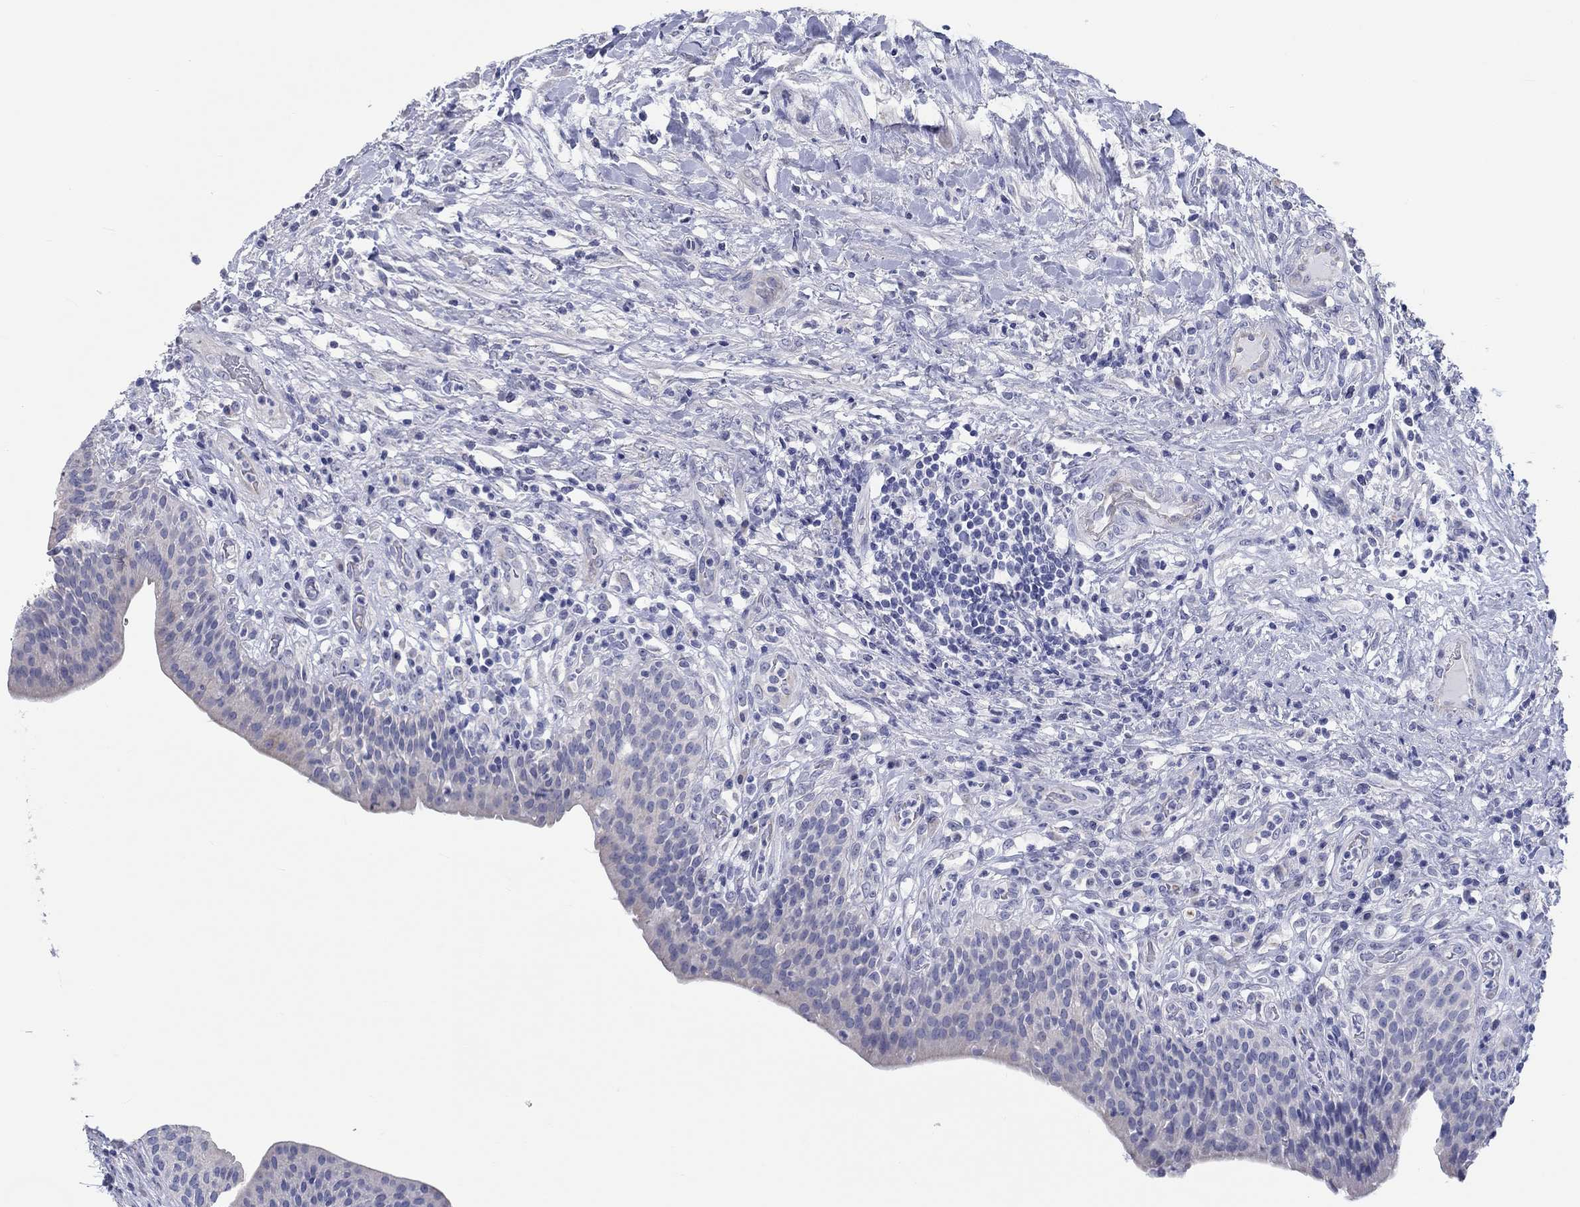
{"staining": {"intensity": "negative", "quantity": "none", "location": "none"}, "tissue": "urinary bladder", "cell_type": "Urothelial cells", "image_type": "normal", "snomed": [{"axis": "morphology", "description": "Normal tissue, NOS"}, {"axis": "topography", "description": "Urinary bladder"}], "caption": "Human urinary bladder stained for a protein using immunohistochemistry (IHC) demonstrates no staining in urothelial cells.", "gene": "LRRC4C", "patient": {"sex": "male", "age": 66}}